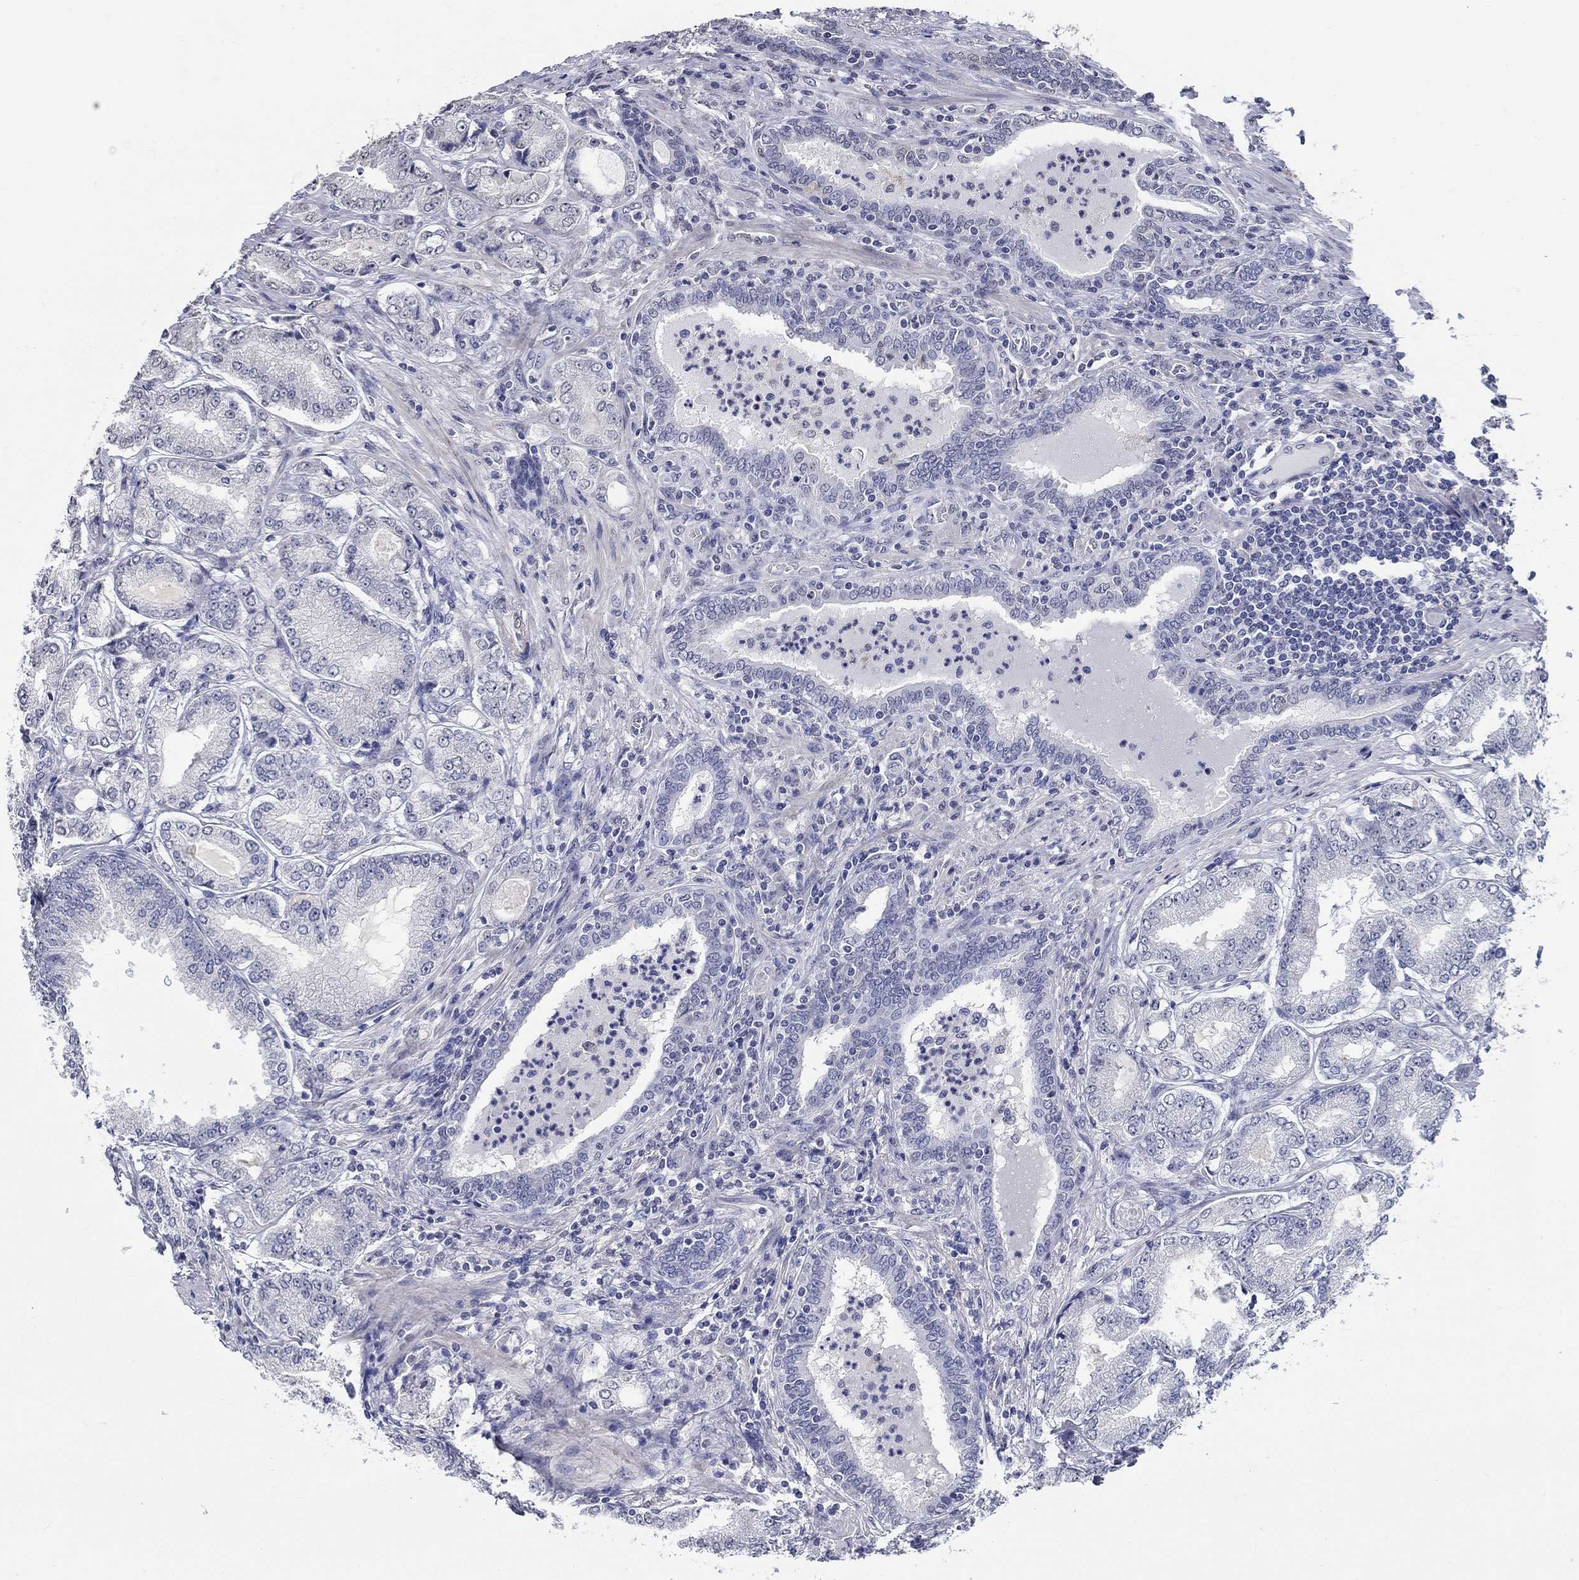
{"staining": {"intensity": "negative", "quantity": "none", "location": "none"}, "tissue": "prostate cancer", "cell_type": "Tumor cells", "image_type": "cancer", "snomed": [{"axis": "morphology", "description": "Adenocarcinoma, NOS"}, {"axis": "topography", "description": "Prostate"}], "caption": "Immunohistochemical staining of prostate cancer exhibits no significant expression in tumor cells.", "gene": "PDE1B", "patient": {"sex": "male", "age": 65}}